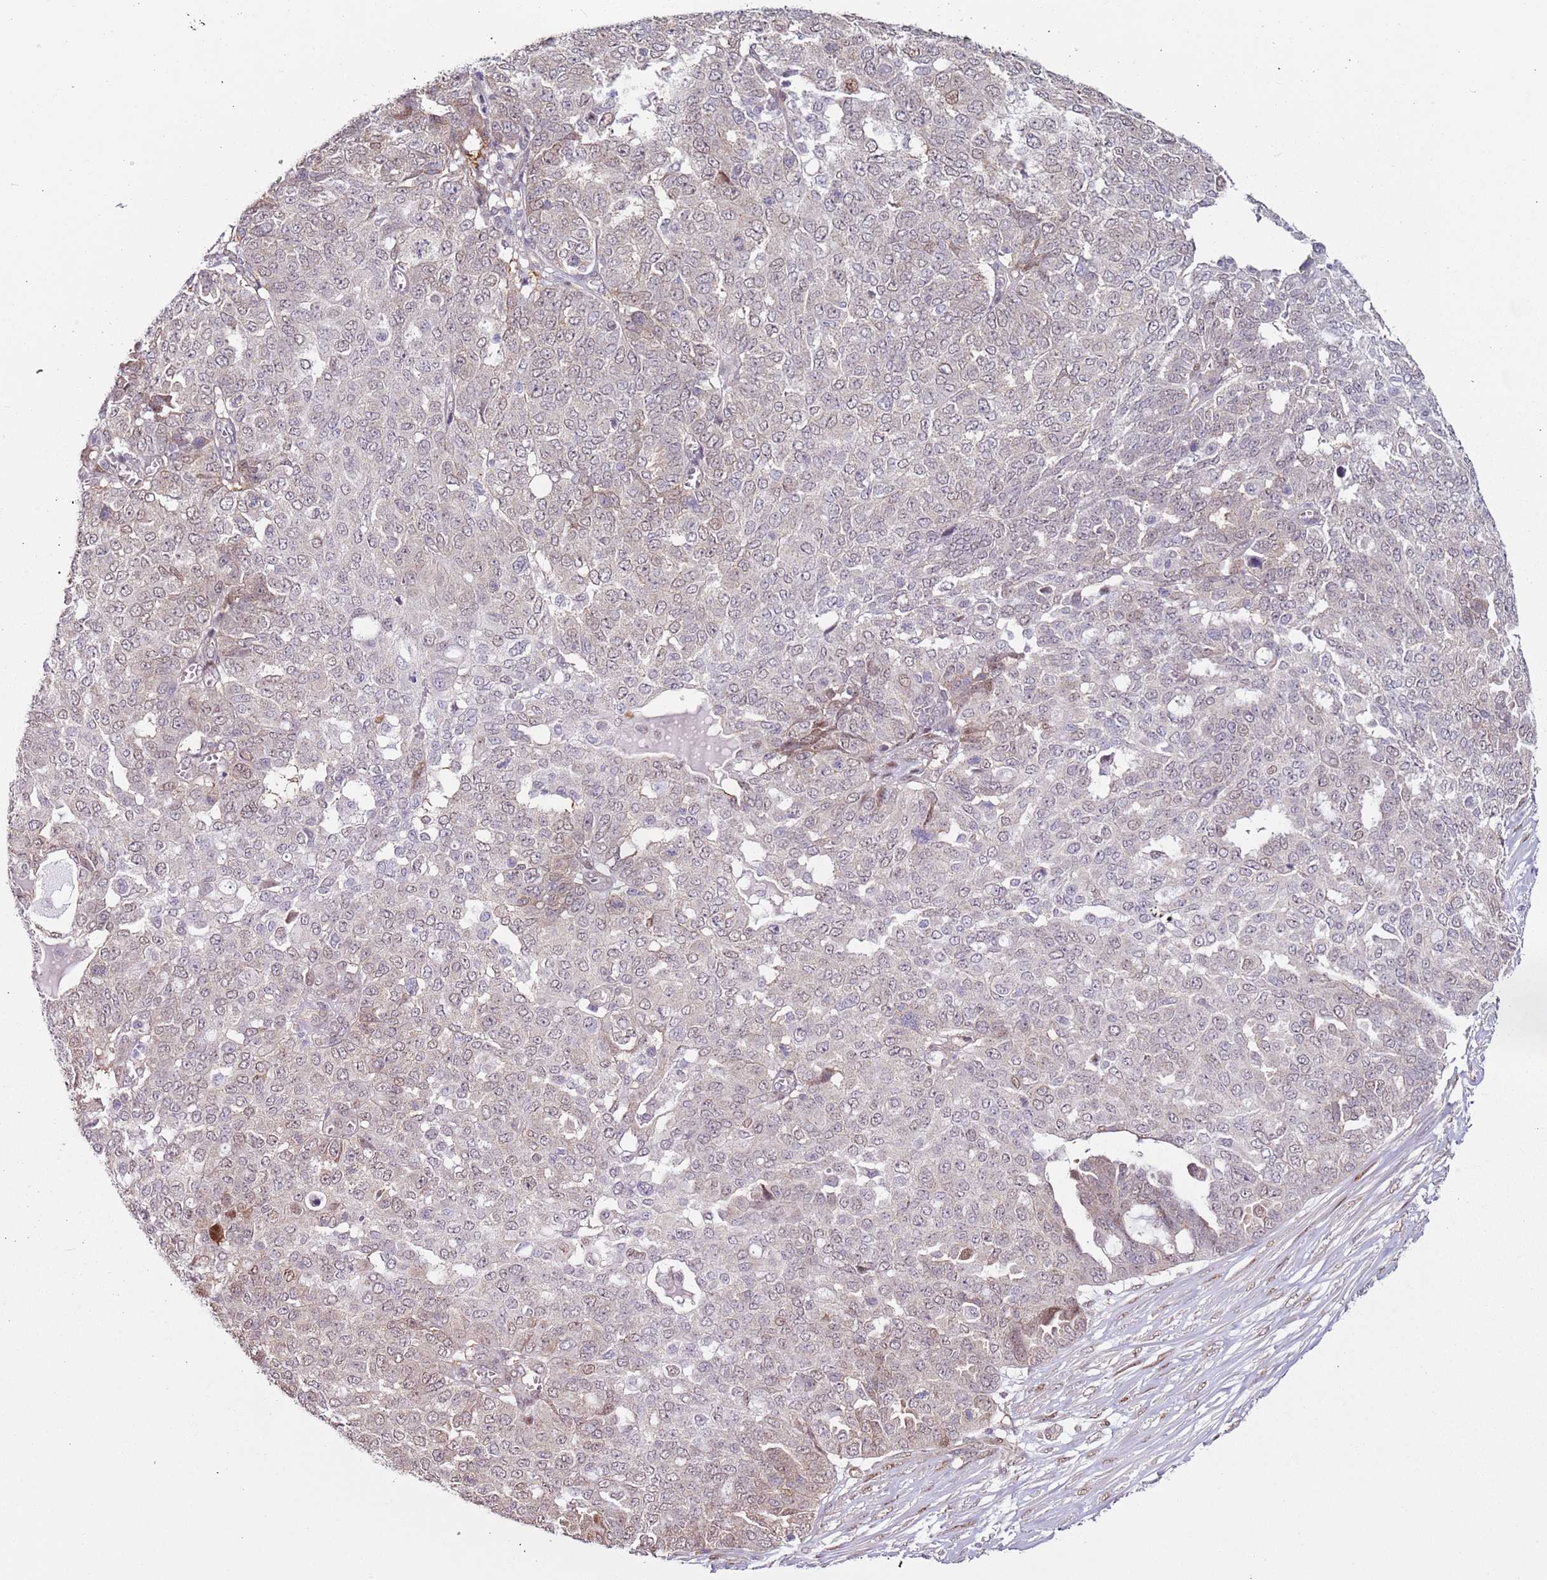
{"staining": {"intensity": "weak", "quantity": "<25%", "location": "nuclear"}, "tissue": "ovarian cancer", "cell_type": "Tumor cells", "image_type": "cancer", "snomed": [{"axis": "morphology", "description": "Cystadenocarcinoma, serous, NOS"}, {"axis": "topography", "description": "Soft tissue"}, {"axis": "topography", "description": "Ovary"}], "caption": "DAB immunohistochemical staining of serous cystadenocarcinoma (ovarian) displays no significant positivity in tumor cells.", "gene": "PSMD4", "patient": {"sex": "female", "age": 57}}